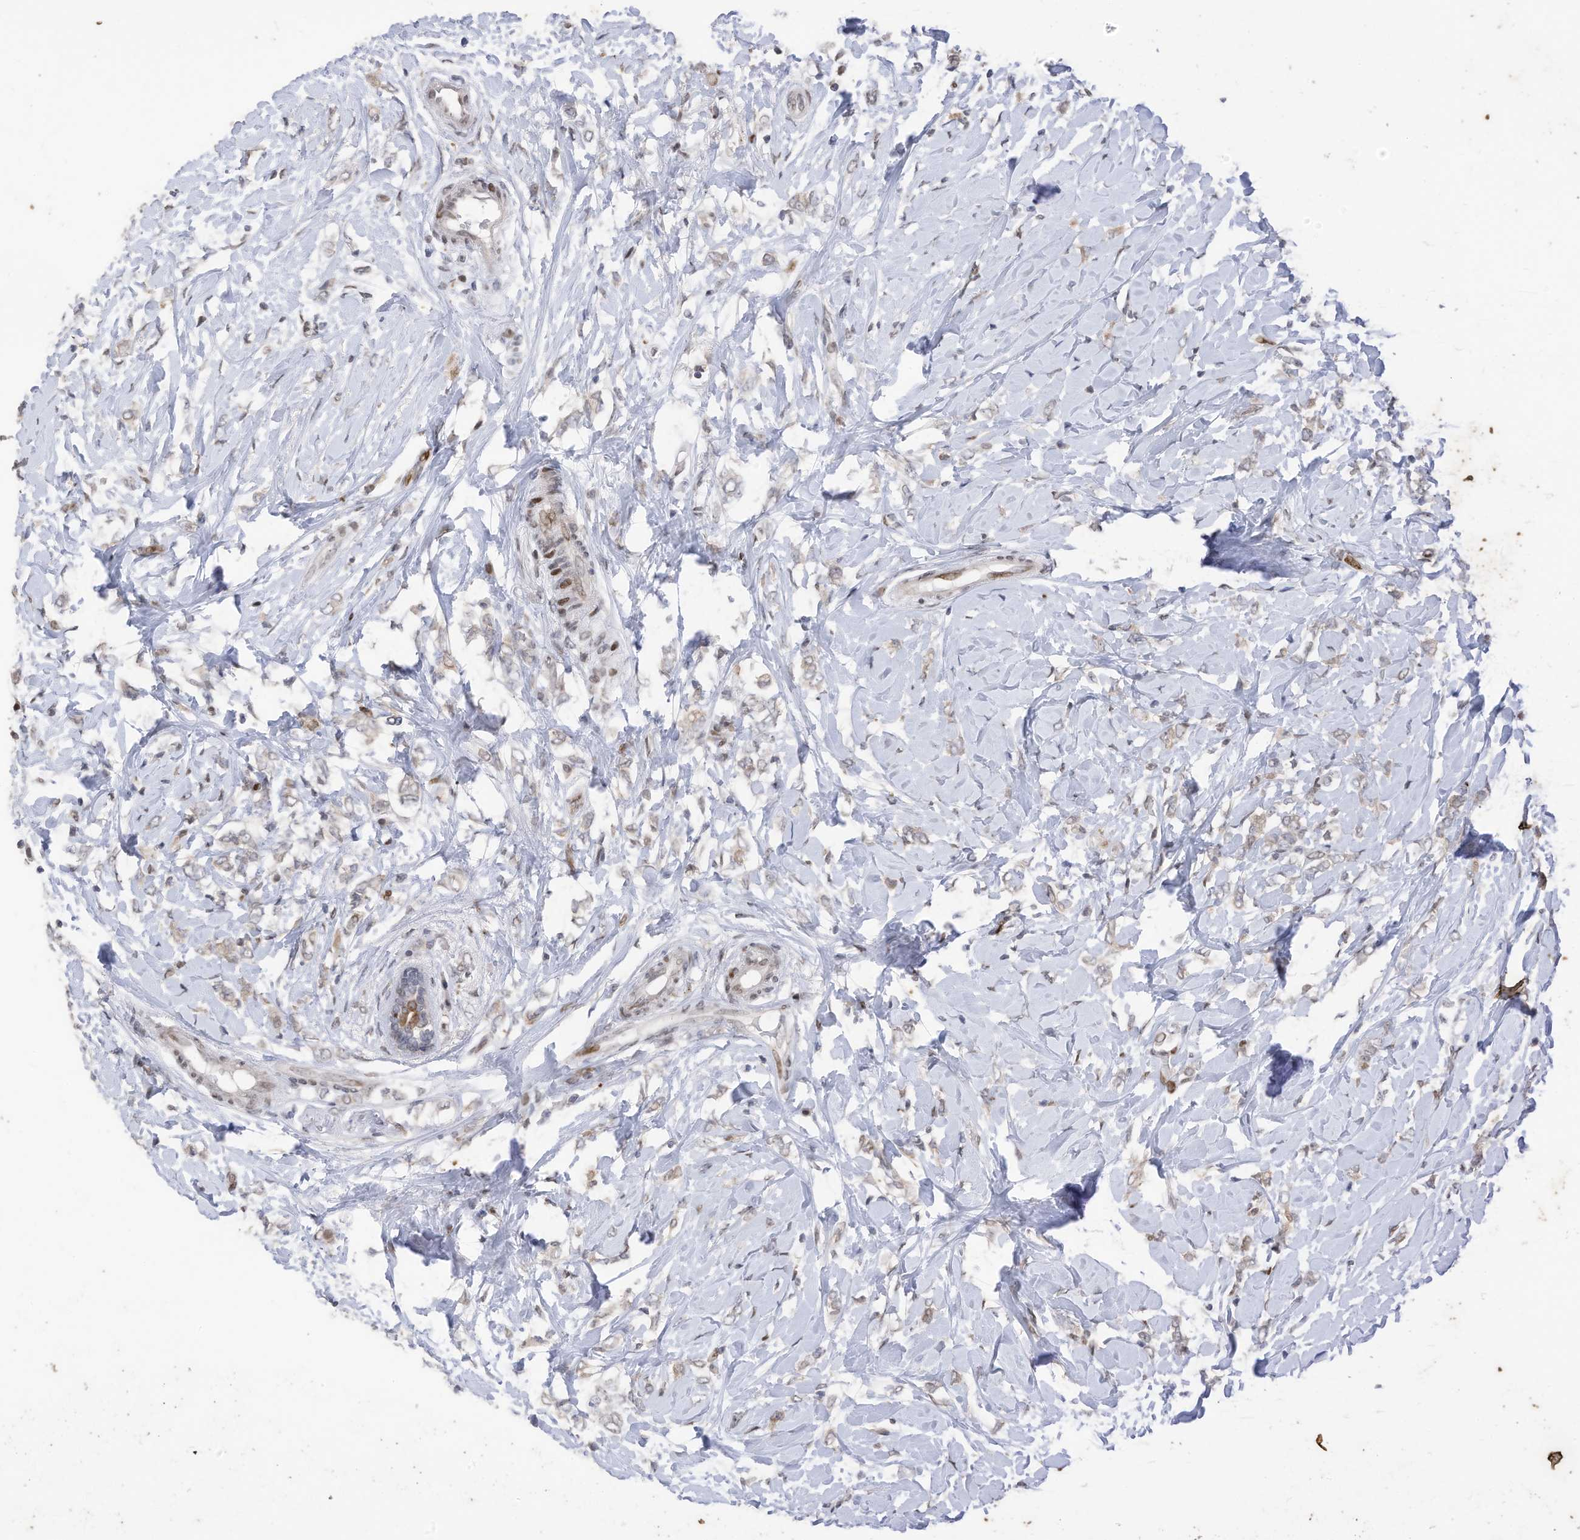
{"staining": {"intensity": "negative", "quantity": "none", "location": "none"}, "tissue": "breast cancer", "cell_type": "Tumor cells", "image_type": "cancer", "snomed": [{"axis": "morphology", "description": "Normal tissue, NOS"}, {"axis": "morphology", "description": "Lobular carcinoma"}, {"axis": "topography", "description": "Breast"}], "caption": "This is an IHC micrograph of human breast cancer. There is no positivity in tumor cells.", "gene": "RABL3", "patient": {"sex": "female", "age": 47}}